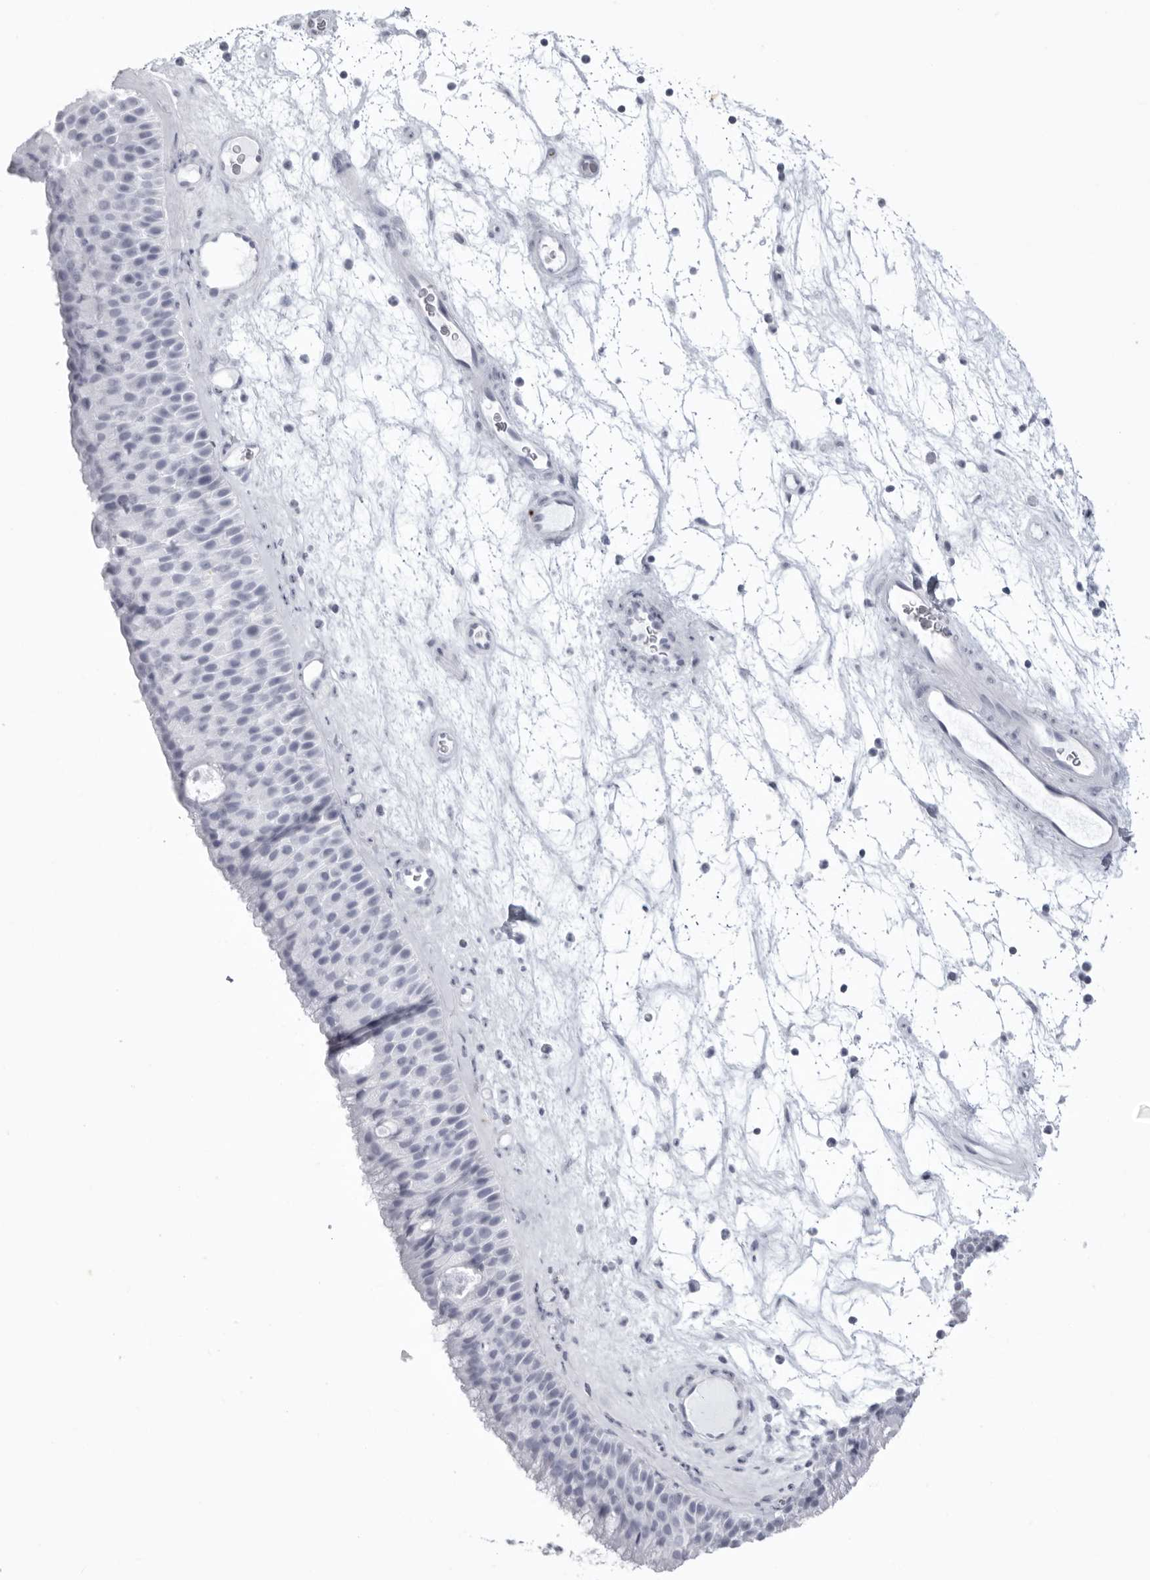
{"staining": {"intensity": "negative", "quantity": "none", "location": "none"}, "tissue": "nasopharynx", "cell_type": "Respiratory epithelial cells", "image_type": "normal", "snomed": [{"axis": "morphology", "description": "Normal tissue, NOS"}, {"axis": "topography", "description": "Nasopharynx"}], "caption": "The micrograph displays no staining of respiratory epithelial cells in normal nasopharynx. (Brightfield microscopy of DAB (3,3'-diaminobenzidine) immunohistochemistry at high magnification).", "gene": "KLK9", "patient": {"sex": "male", "age": 64}}